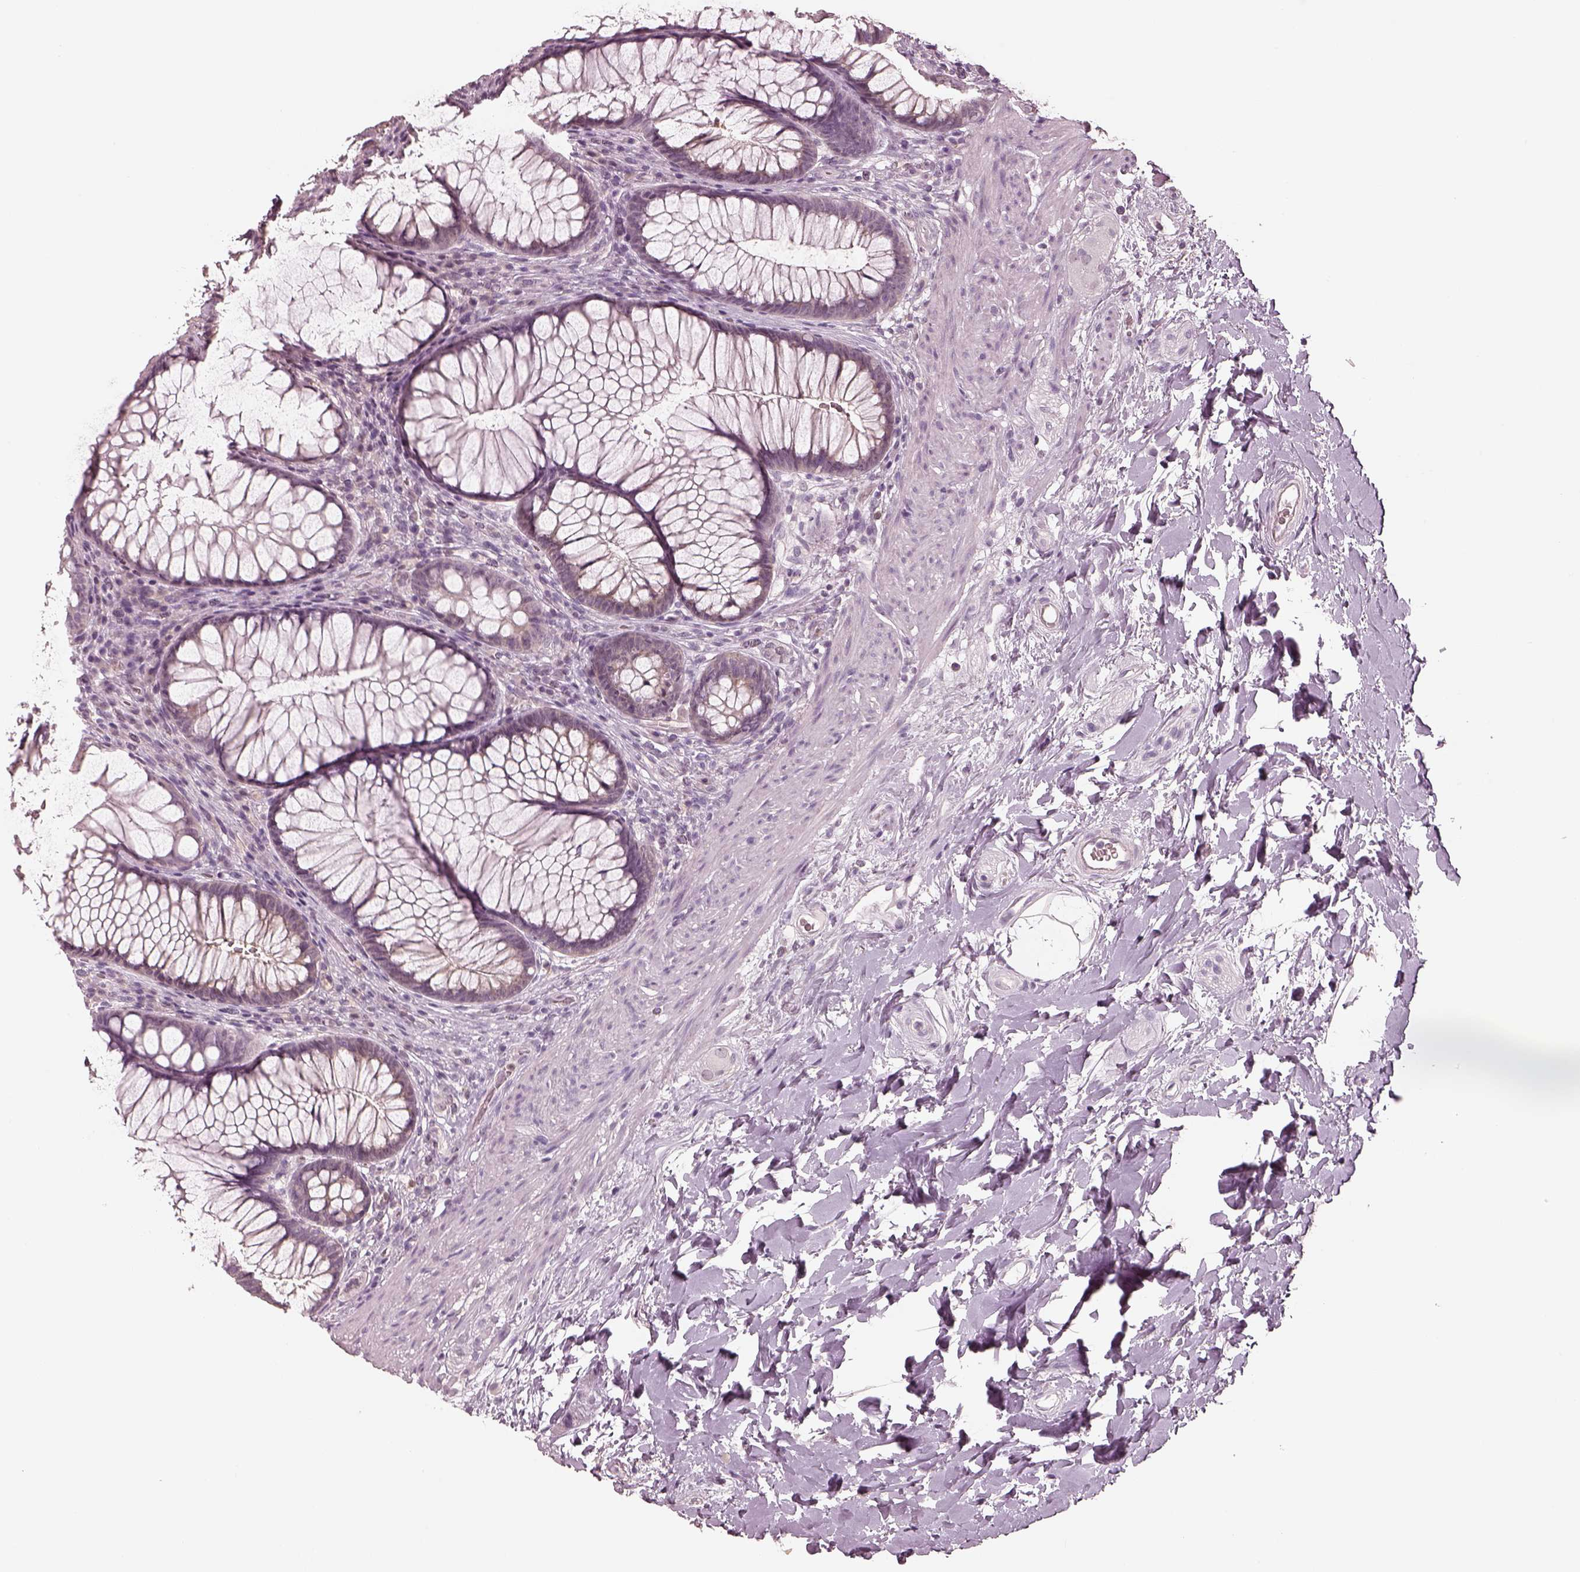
{"staining": {"intensity": "negative", "quantity": "none", "location": "none"}, "tissue": "rectum", "cell_type": "Glandular cells", "image_type": "normal", "snomed": [{"axis": "morphology", "description": "Normal tissue, NOS"}, {"axis": "topography", "description": "Smooth muscle"}, {"axis": "topography", "description": "Rectum"}], "caption": "A histopathology image of rectum stained for a protein exhibits no brown staining in glandular cells. (DAB immunohistochemistry with hematoxylin counter stain).", "gene": "EGR4", "patient": {"sex": "male", "age": 53}}